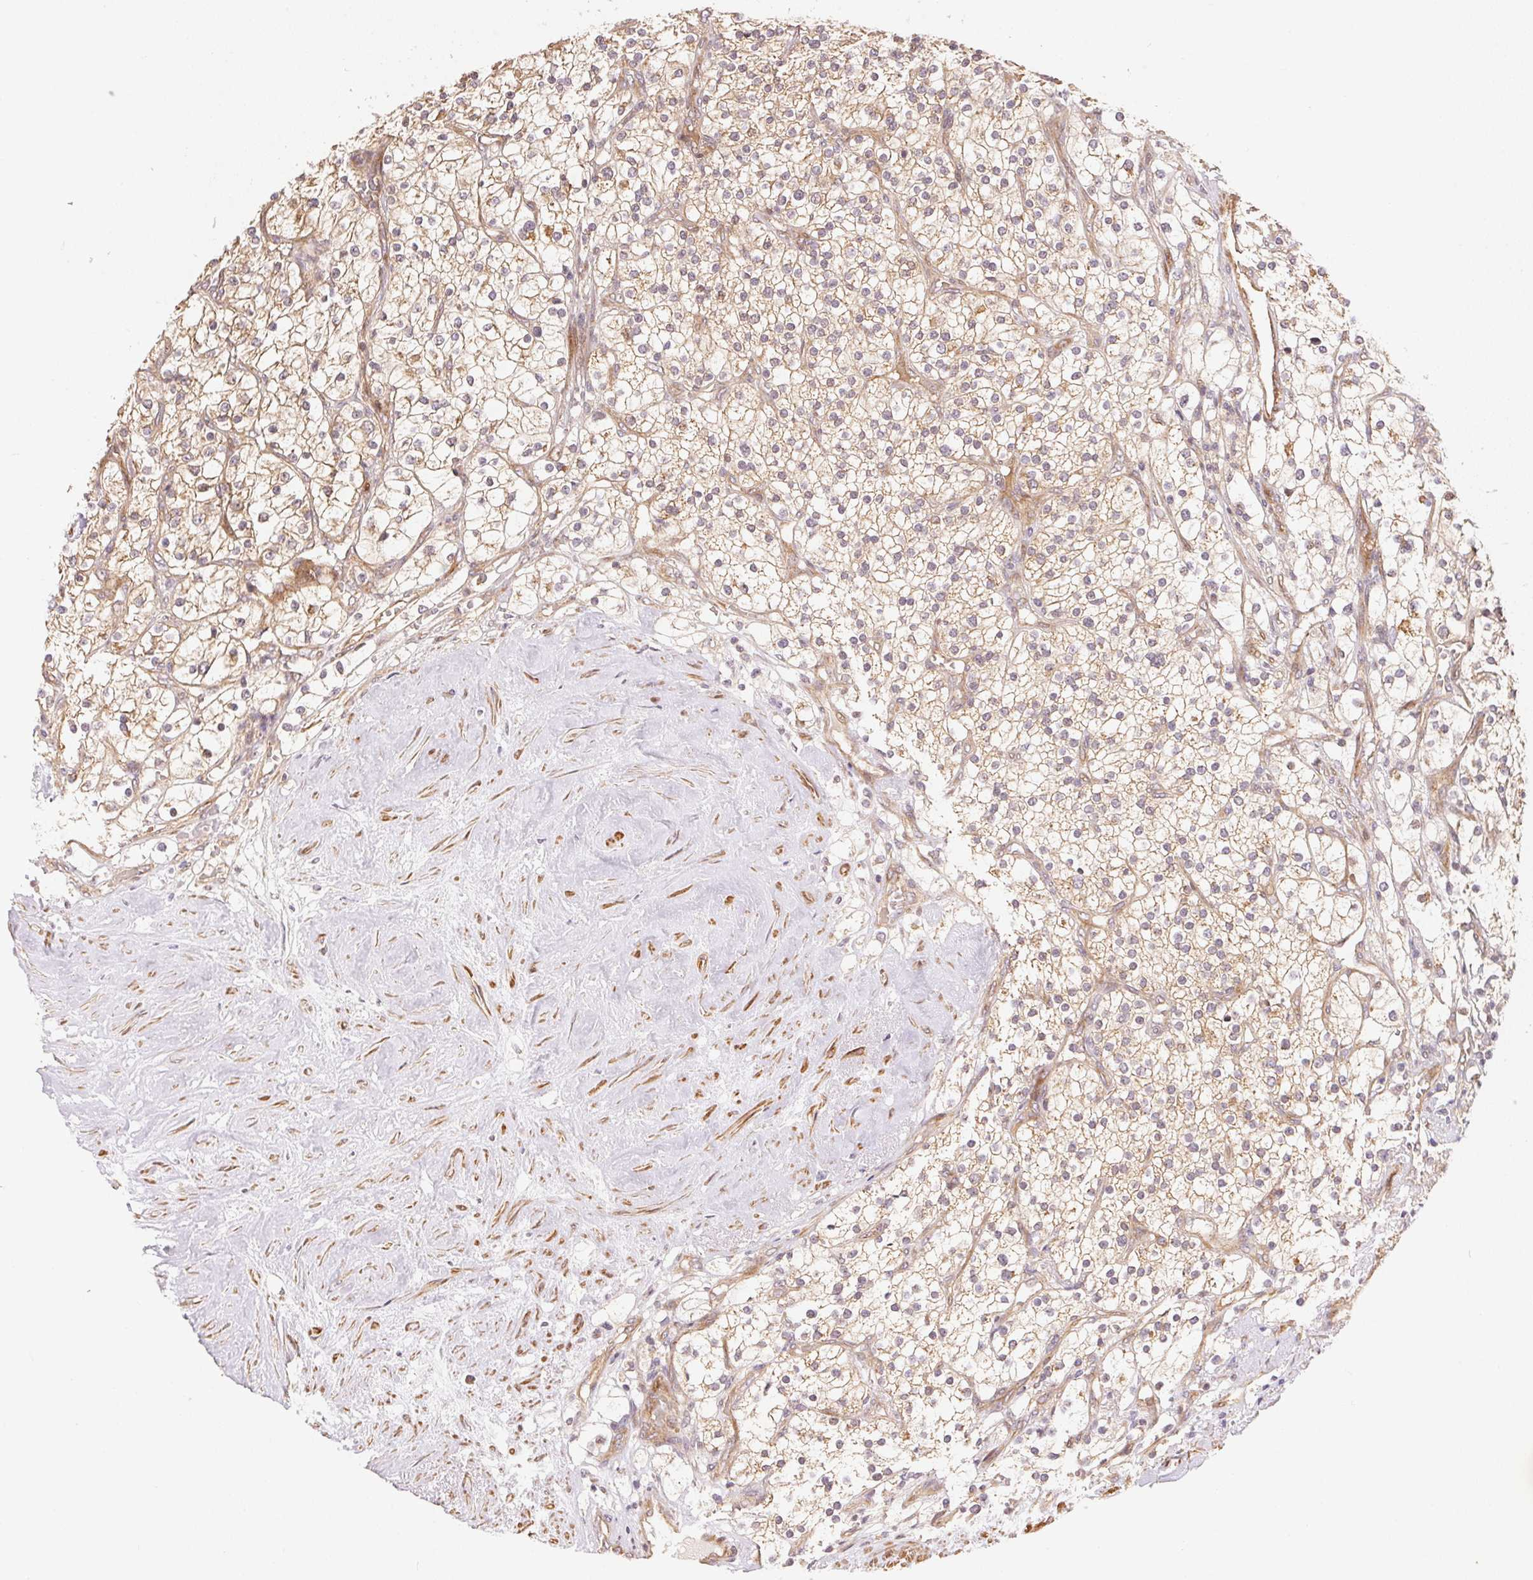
{"staining": {"intensity": "weak", "quantity": "25%-75%", "location": "cytoplasmic/membranous"}, "tissue": "renal cancer", "cell_type": "Tumor cells", "image_type": "cancer", "snomed": [{"axis": "morphology", "description": "Adenocarcinoma, NOS"}, {"axis": "topography", "description": "Kidney"}], "caption": "The immunohistochemical stain highlights weak cytoplasmic/membranous staining in tumor cells of adenocarcinoma (renal) tissue.", "gene": "TNIP2", "patient": {"sex": "male", "age": 80}}